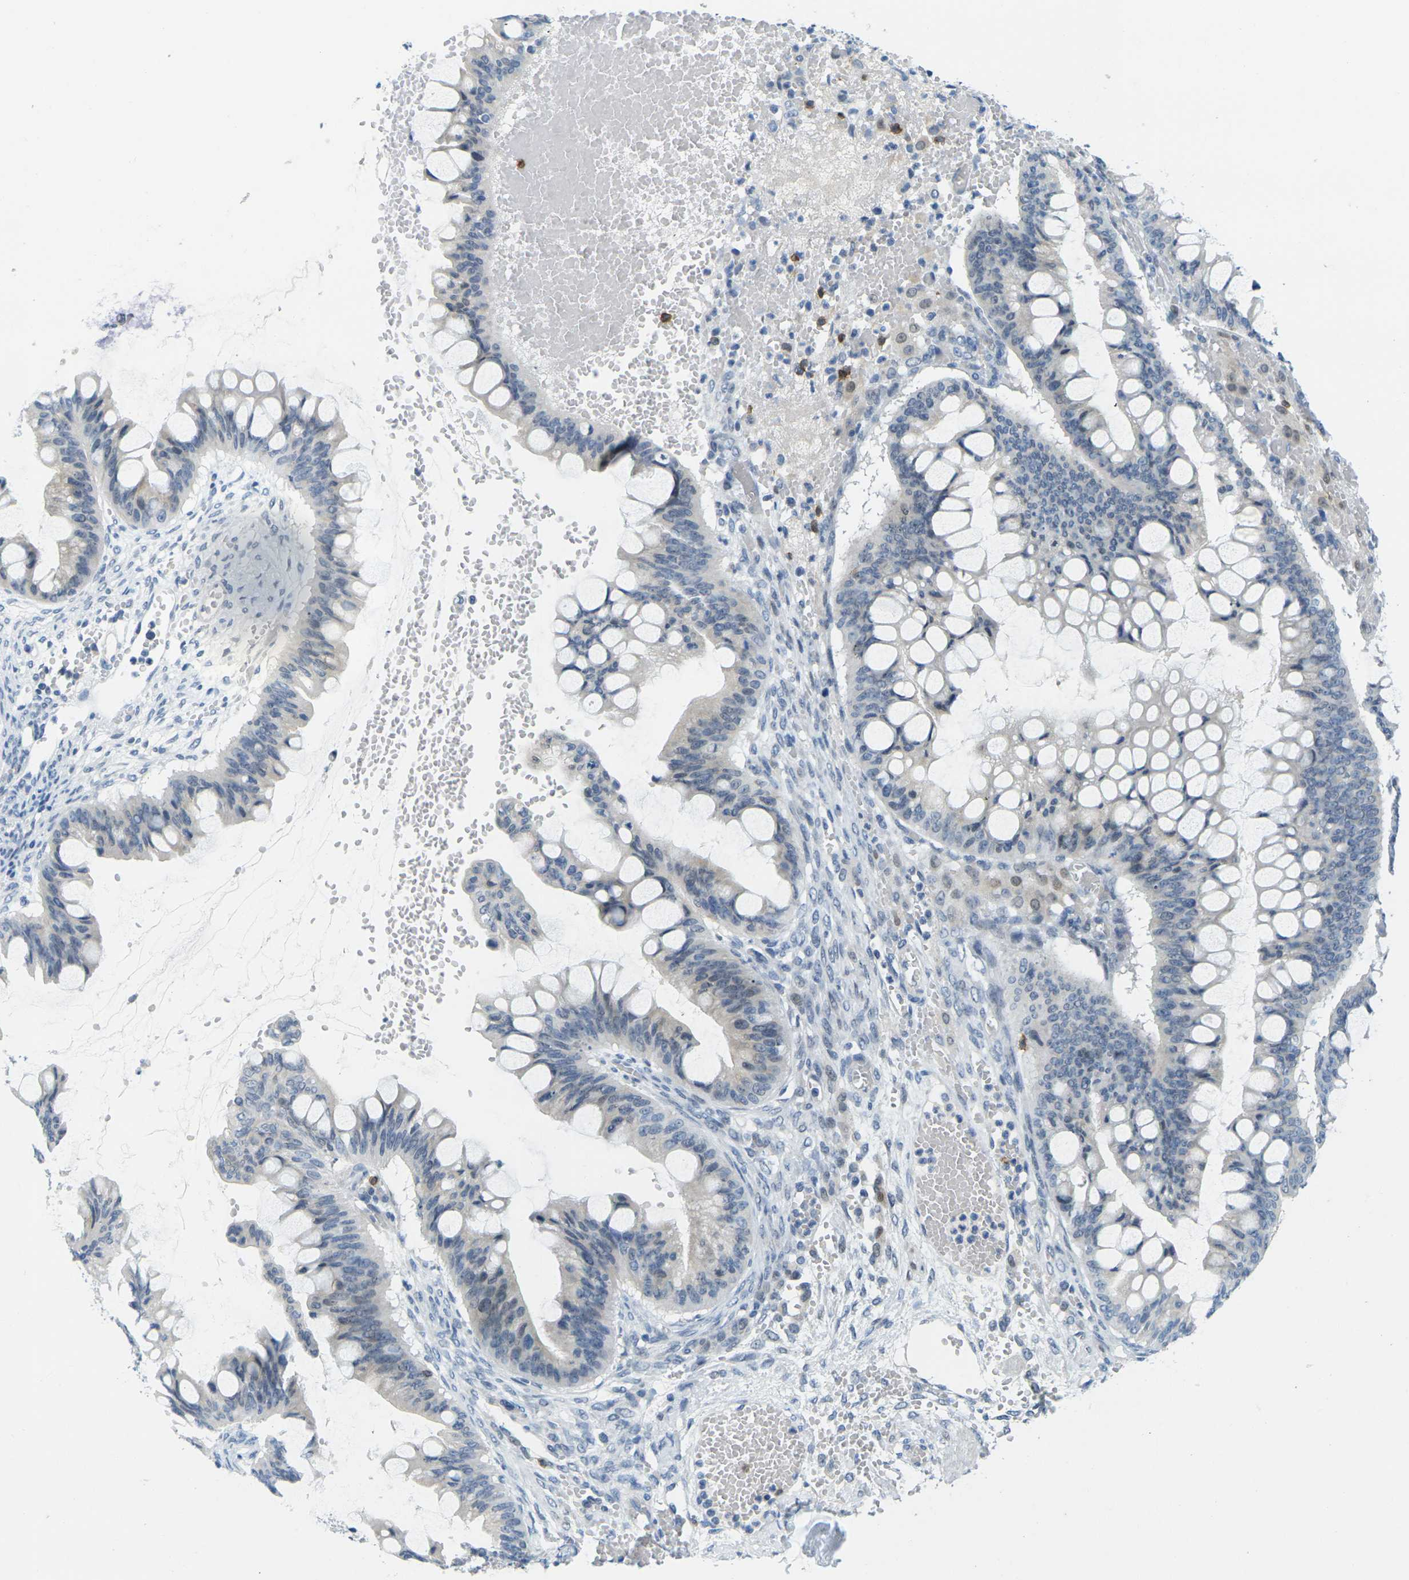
{"staining": {"intensity": "negative", "quantity": "none", "location": "none"}, "tissue": "ovarian cancer", "cell_type": "Tumor cells", "image_type": "cancer", "snomed": [{"axis": "morphology", "description": "Cystadenocarcinoma, mucinous, NOS"}, {"axis": "topography", "description": "Ovary"}], "caption": "Ovarian cancer was stained to show a protein in brown. There is no significant positivity in tumor cells.", "gene": "CD3D", "patient": {"sex": "female", "age": 73}}